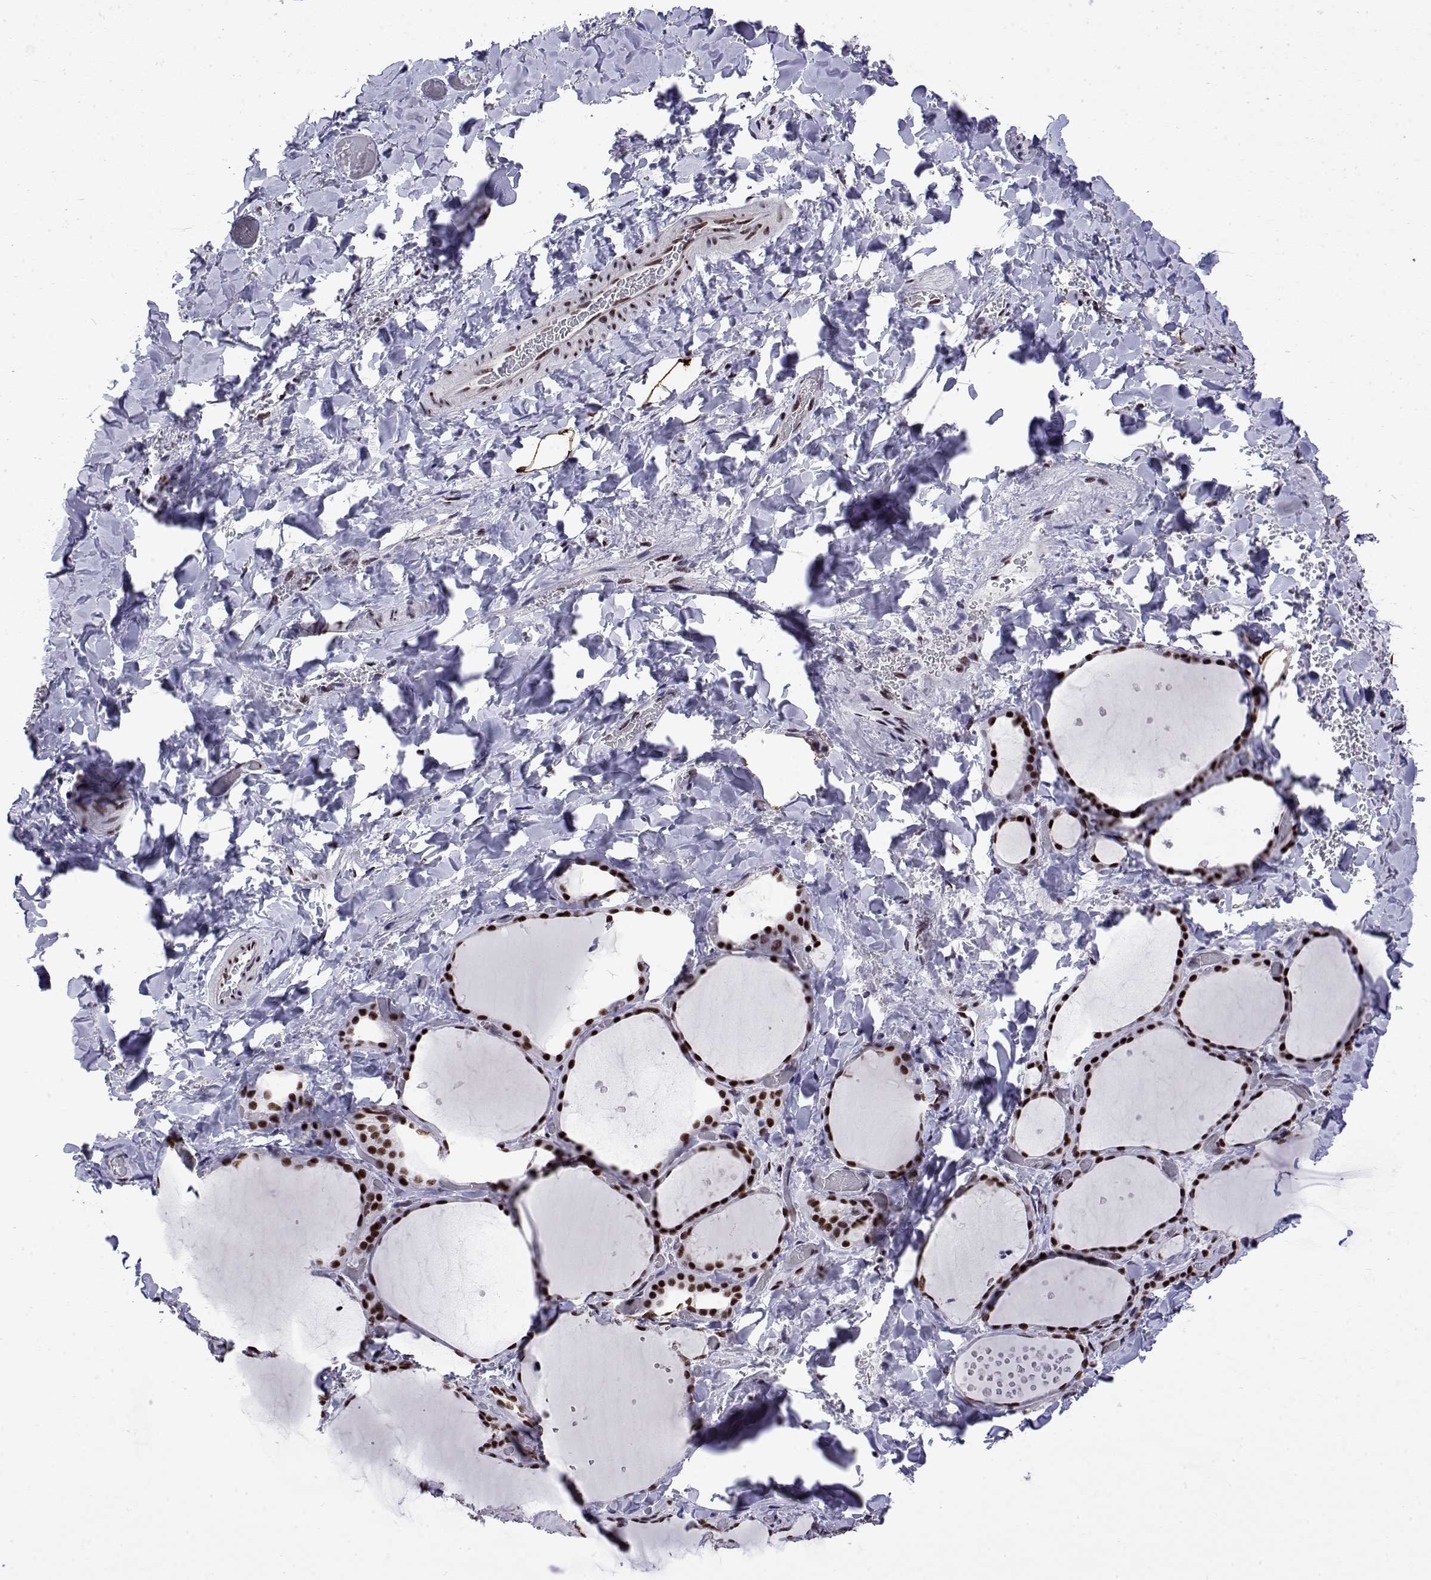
{"staining": {"intensity": "strong", "quantity": ">75%", "location": "nuclear"}, "tissue": "thyroid gland", "cell_type": "Glandular cells", "image_type": "normal", "snomed": [{"axis": "morphology", "description": "Normal tissue, NOS"}, {"axis": "topography", "description": "Thyroid gland"}], "caption": "A brown stain shows strong nuclear staining of a protein in glandular cells of benign thyroid gland. Immunohistochemistry (ihc) stains the protein of interest in brown and the nuclei are stained blue.", "gene": "POLDIP3", "patient": {"sex": "female", "age": 36}}